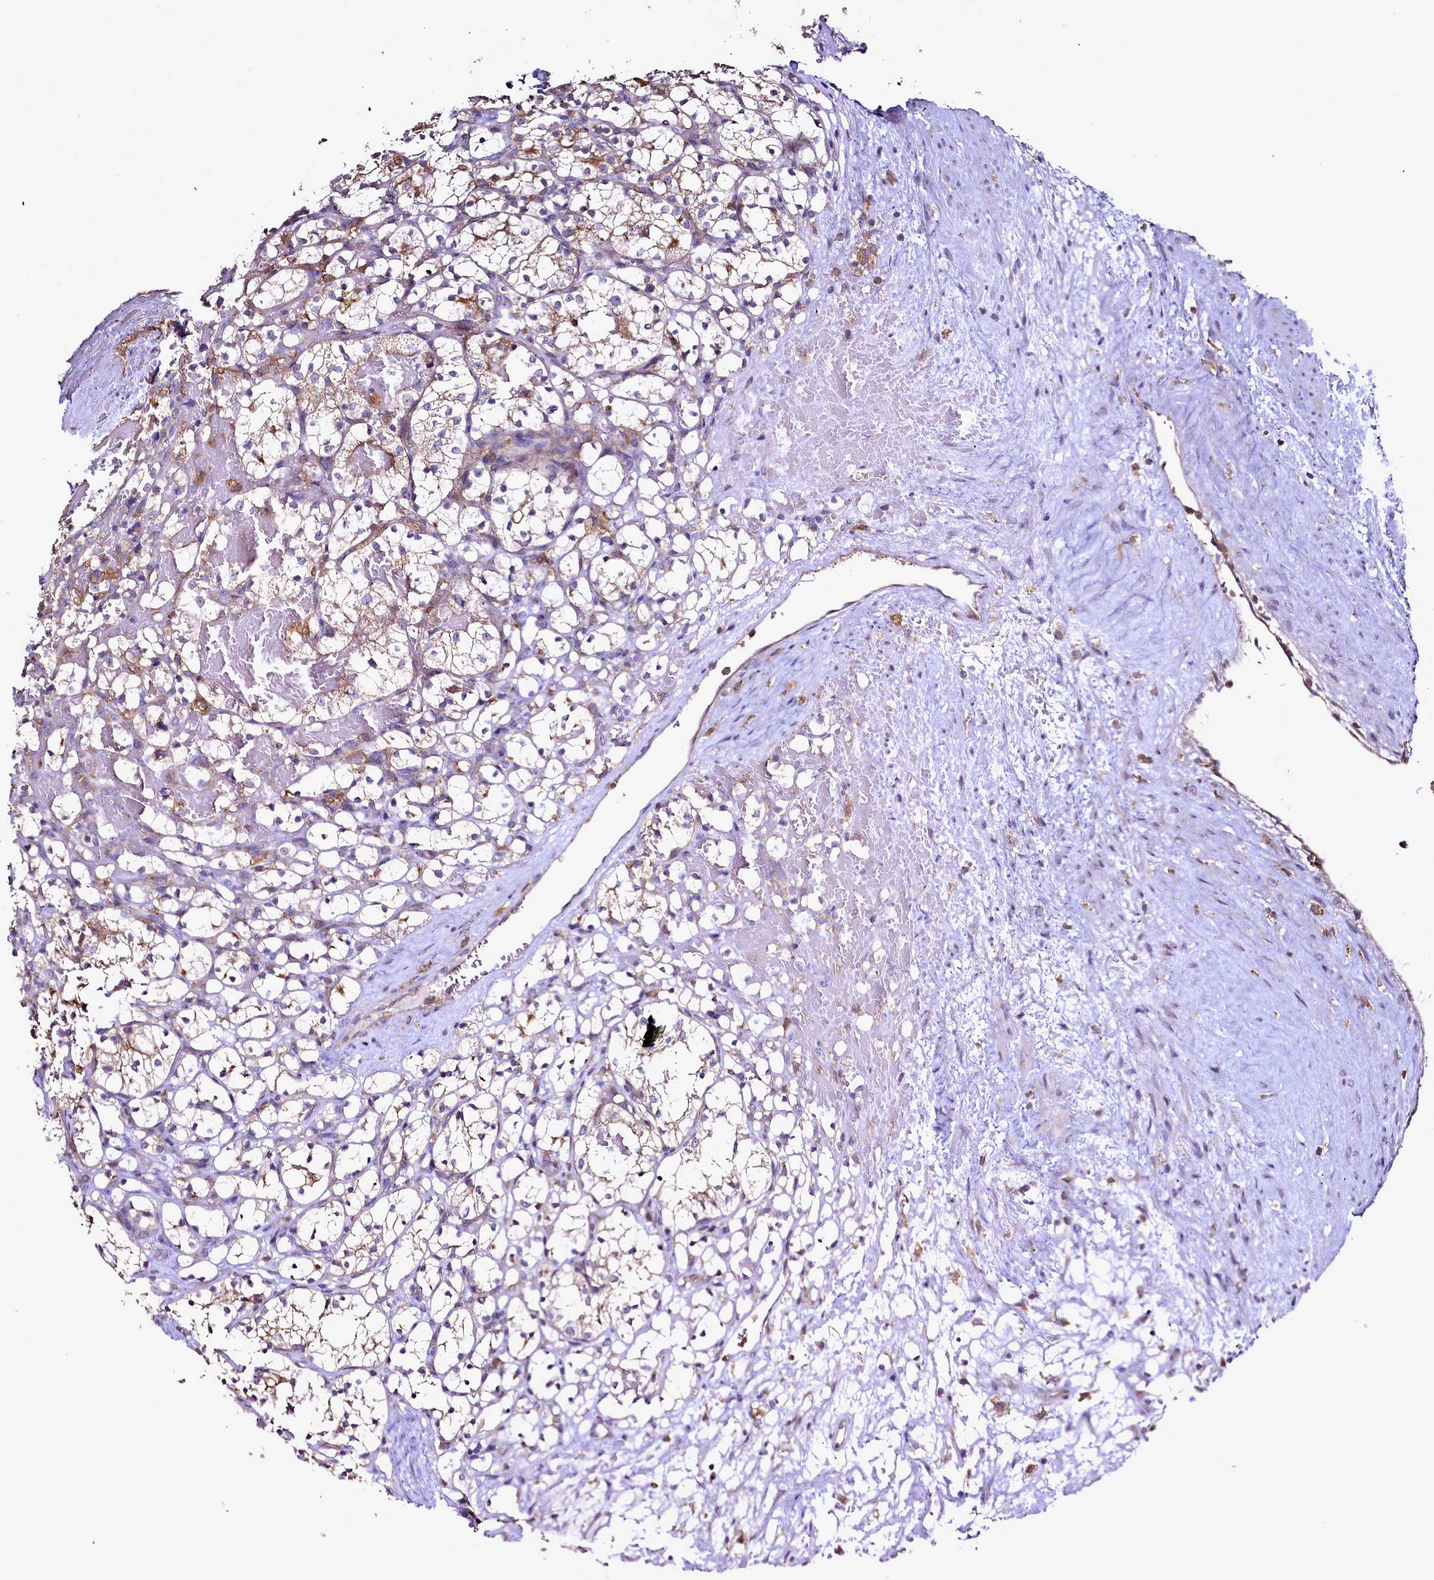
{"staining": {"intensity": "weak", "quantity": "25%-75%", "location": "cytoplasmic/membranous"}, "tissue": "renal cancer", "cell_type": "Tumor cells", "image_type": "cancer", "snomed": [{"axis": "morphology", "description": "Adenocarcinoma, NOS"}, {"axis": "topography", "description": "Kidney"}], "caption": "Renal cancer tissue displays weak cytoplasmic/membranous staining in approximately 25%-75% of tumor cells The staining is performed using DAB (3,3'-diaminobenzidine) brown chromogen to label protein expression. The nuclei are counter-stained blue using hematoxylin.", "gene": "NCKAP1L", "patient": {"sex": "female", "age": 69}}